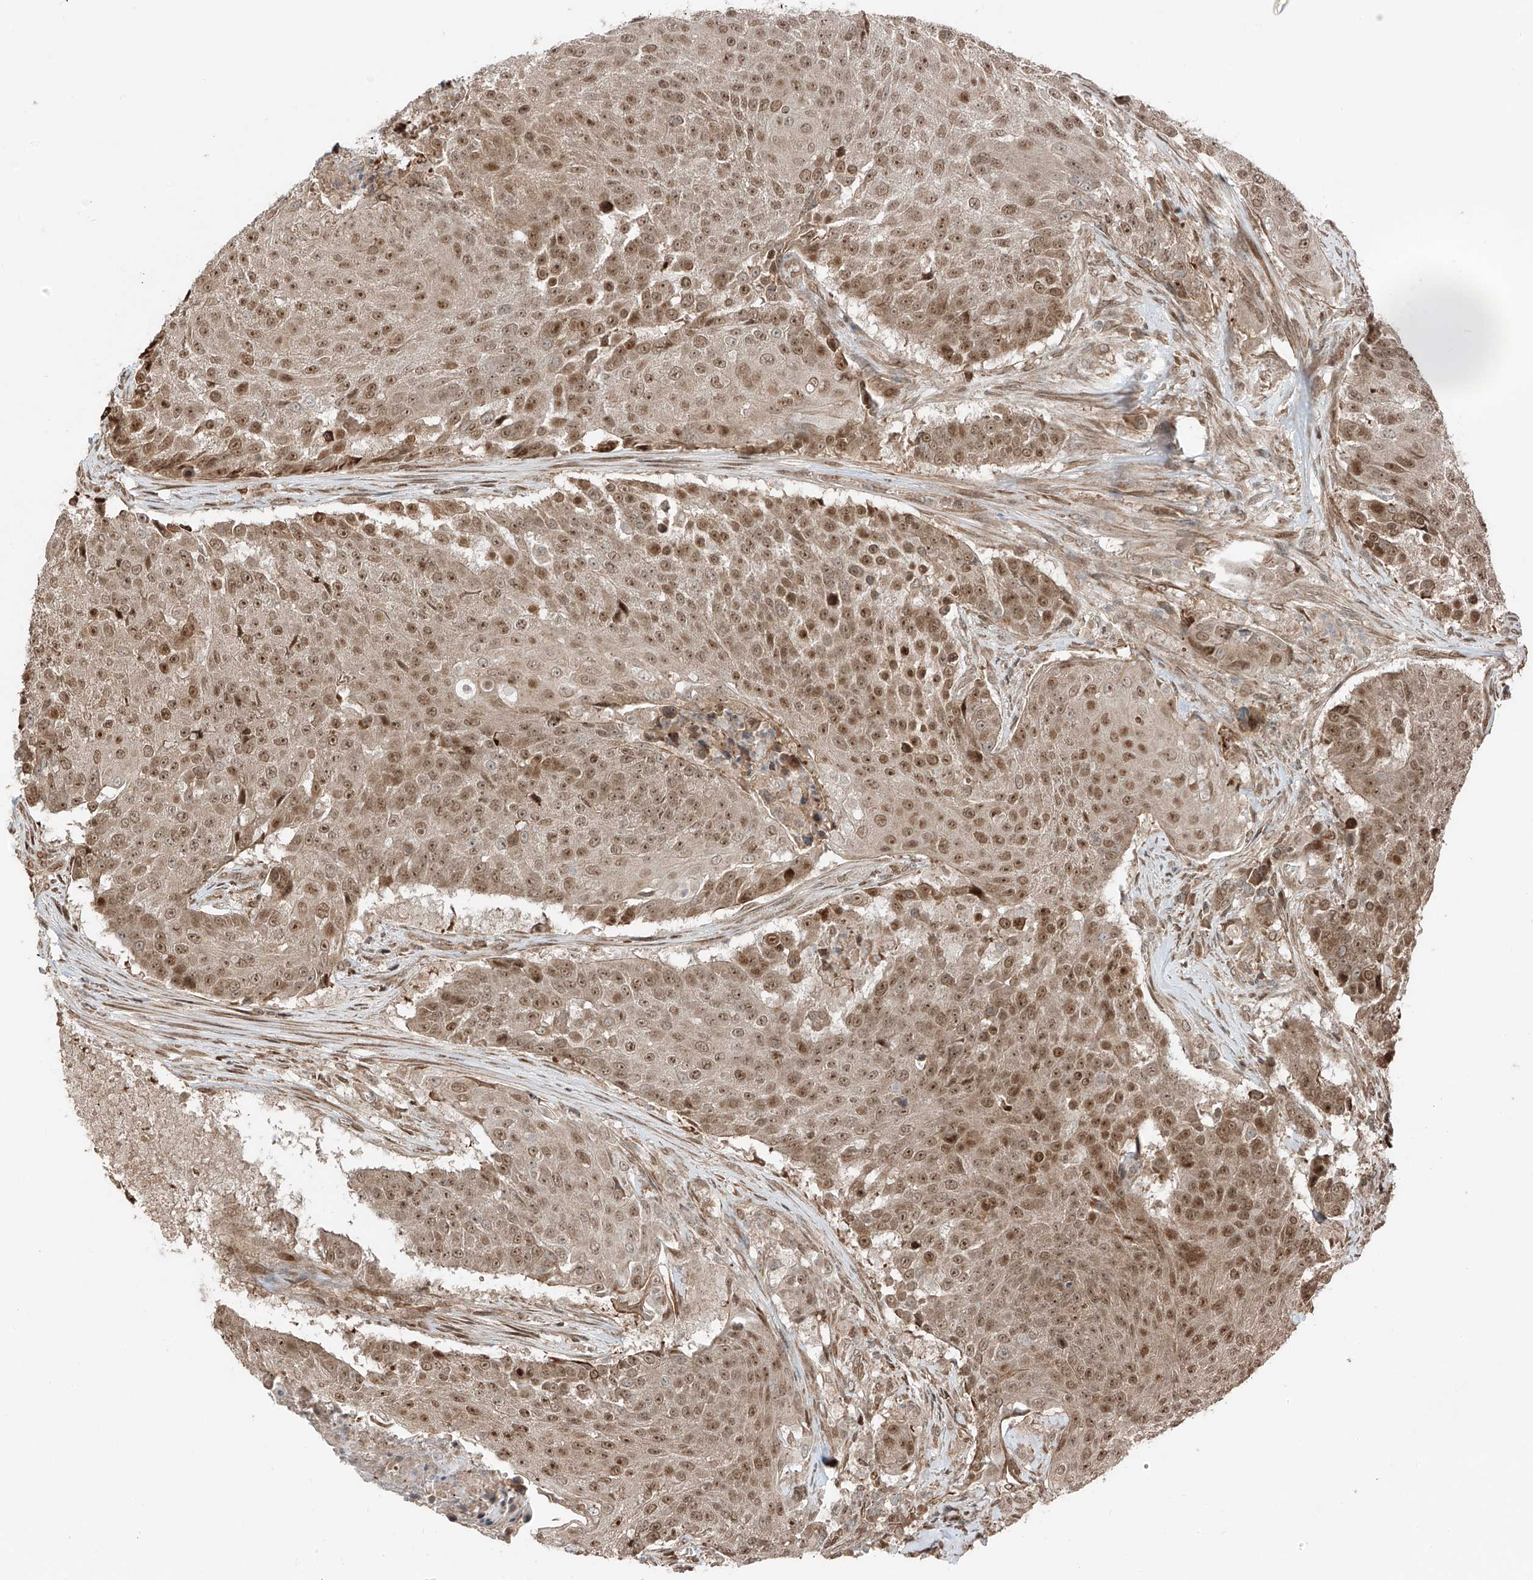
{"staining": {"intensity": "moderate", "quantity": ">75%", "location": "cytoplasmic/membranous,nuclear"}, "tissue": "urothelial cancer", "cell_type": "Tumor cells", "image_type": "cancer", "snomed": [{"axis": "morphology", "description": "Urothelial carcinoma, High grade"}, {"axis": "topography", "description": "Urinary bladder"}], "caption": "This micrograph reveals IHC staining of human urothelial cancer, with medium moderate cytoplasmic/membranous and nuclear positivity in about >75% of tumor cells.", "gene": "CEP162", "patient": {"sex": "female", "age": 63}}